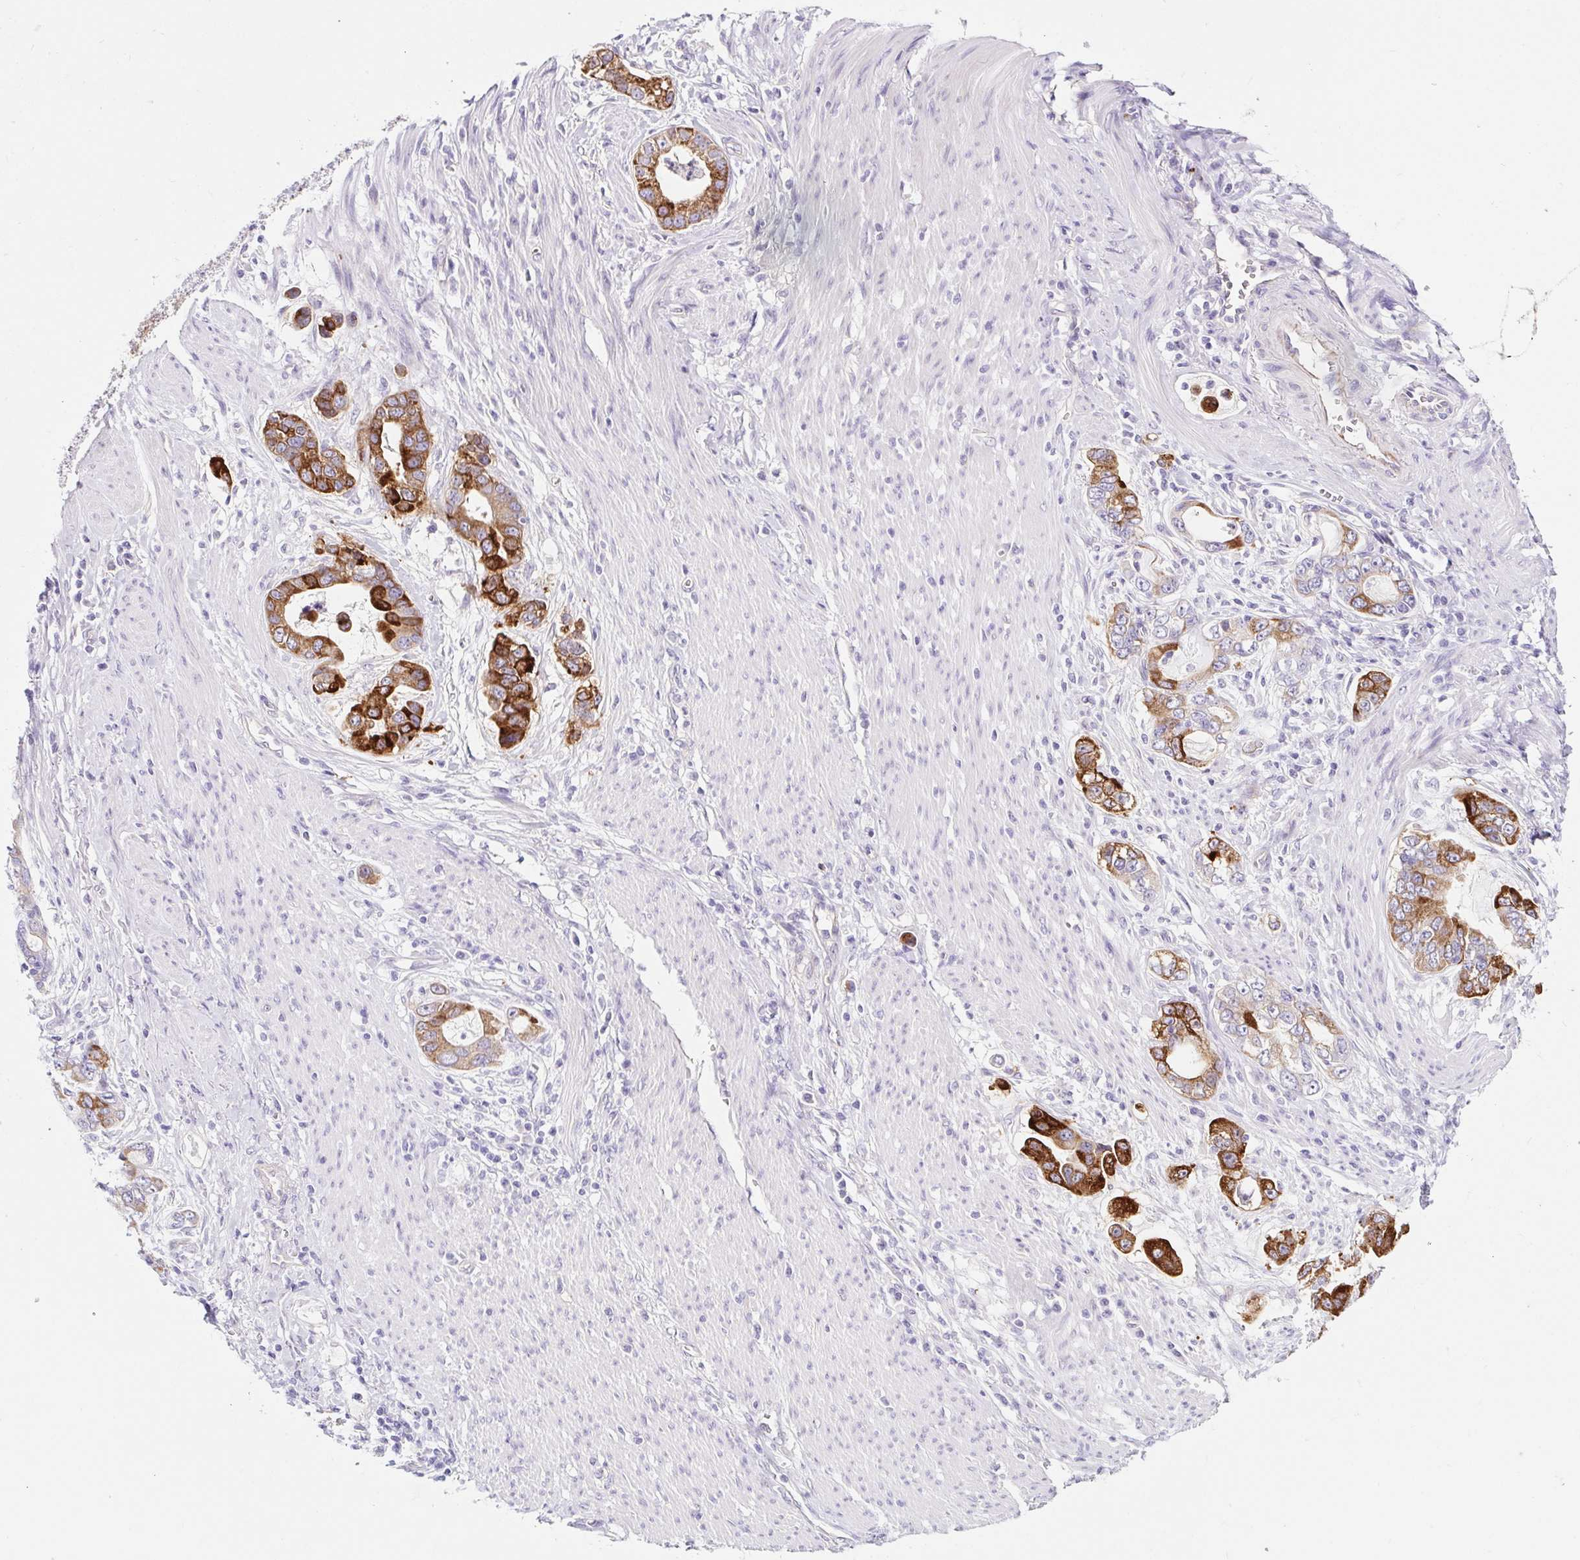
{"staining": {"intensity": "strong", "quantity": ">75%", "location": "cytoplasmic/membranous"}, "tissue": "stomach cancer", "cell_type": "Tumor cells", "image_type": "cancer", "snomed": [{"axis": "morphology", "description": "Adenocarcinoma, NOS"}, {"axis": "topography", "description": "Stomach, lower"}], "caption": "Stomach cancer was stained to show a protein in brown. There is high levels of strong cytoplasmic/membranous expression in about >75% of tumor cells.", "gene": "BCAS1", "patient": {"sex": "female", "age": 93}}